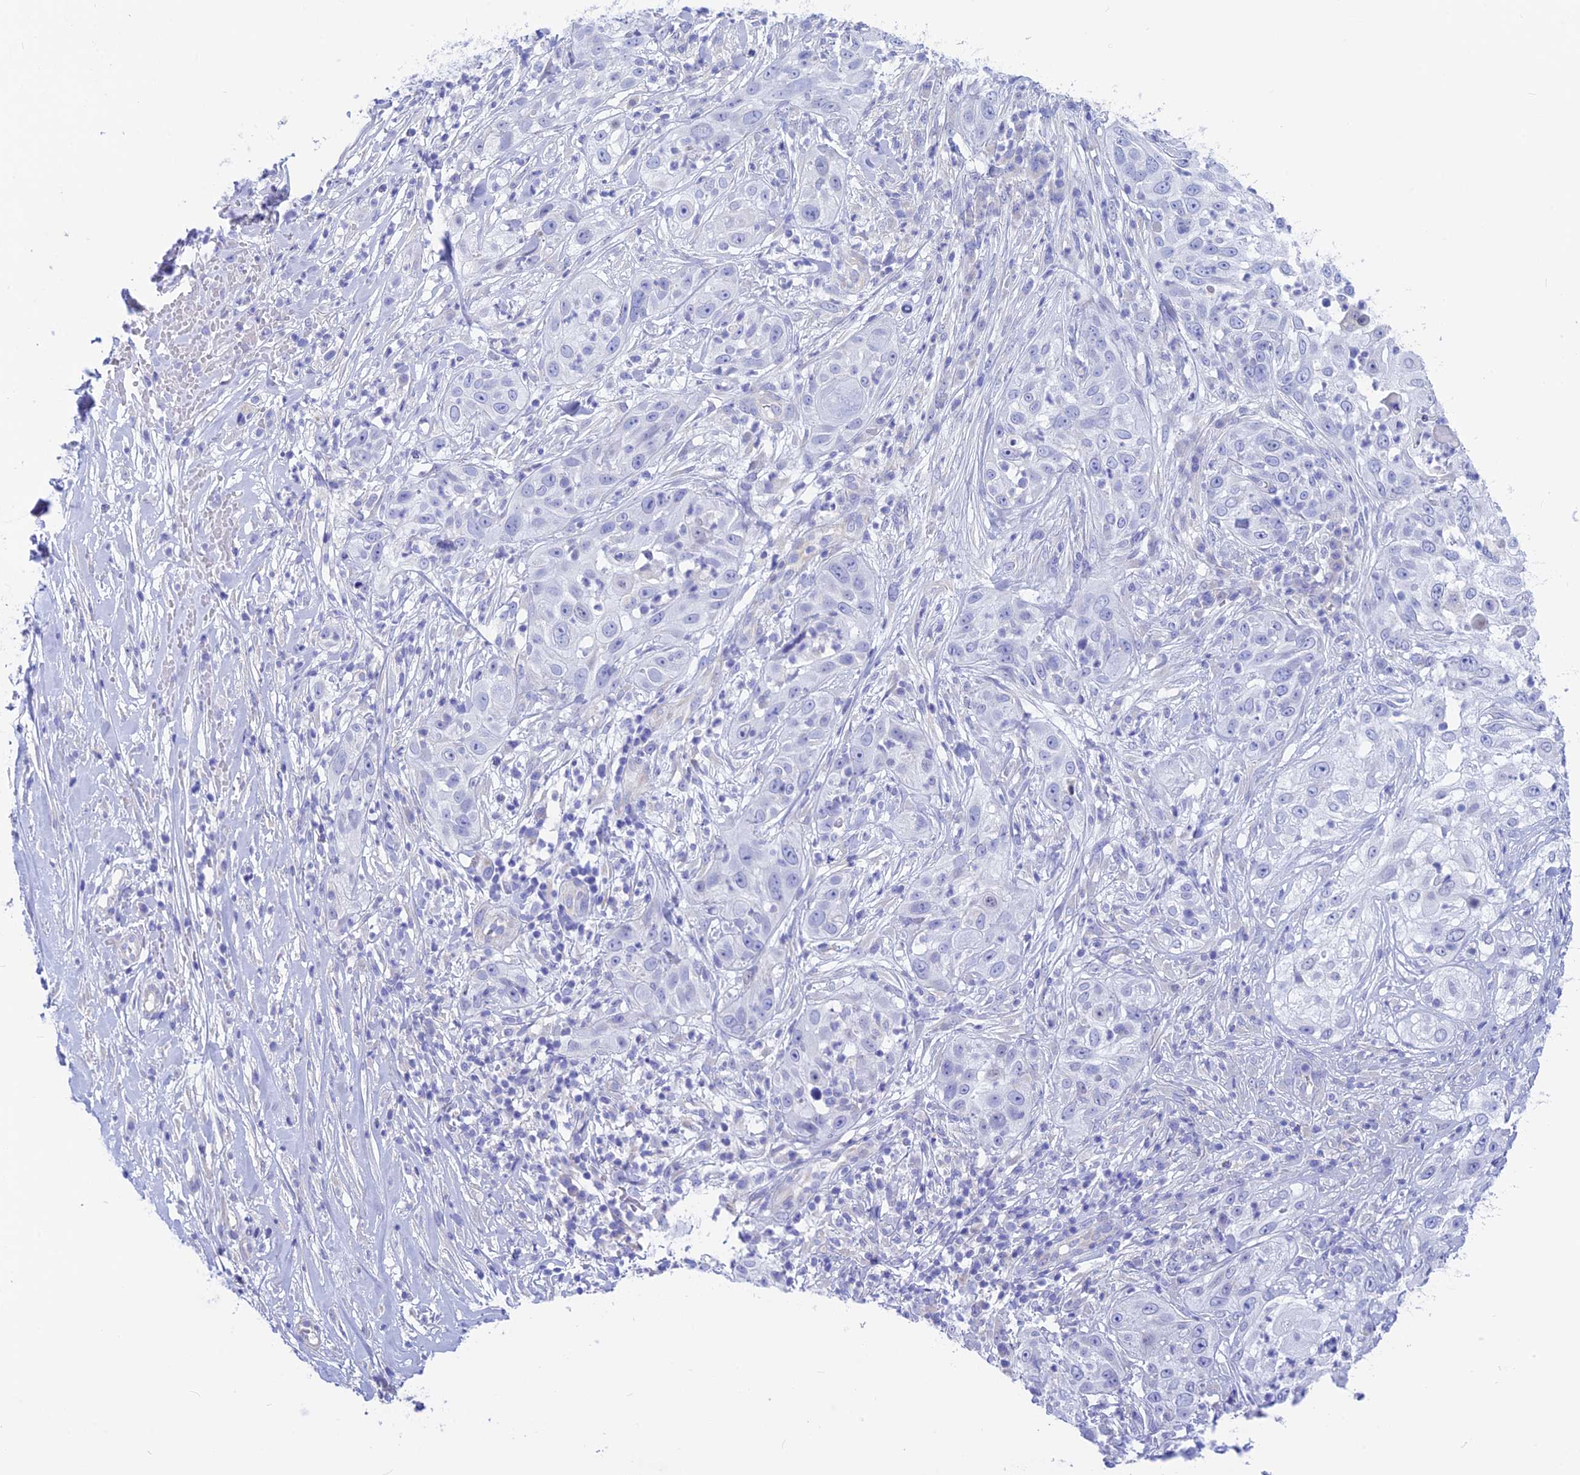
{"staining": {"intensity": "negative", "quantity": "none", "location": "none"}, "tissue": "skin cancer", "cell_type": "Tumor cells", "image_type": "cancer", "snomed": [{"axis": "morphology", "description": "Squamous cell carcinoma, NOS"}, {"axis": "topography", "description": "Skin"}], "caption": "High magnification brightfield microscopy of squamous cell carcinoma (skin) stained with DAB (3,3'-diaminobenzidine) (brown) and counterstained with hematoxylin (blue): tumor cells show no significant positivity. (DAB (3,3'-diaminobenzidine) IHC visualized using brightfield microscopy, high magnification).", "gene": "GNGT2", "patient": {"sex": "female", "age": 44}}